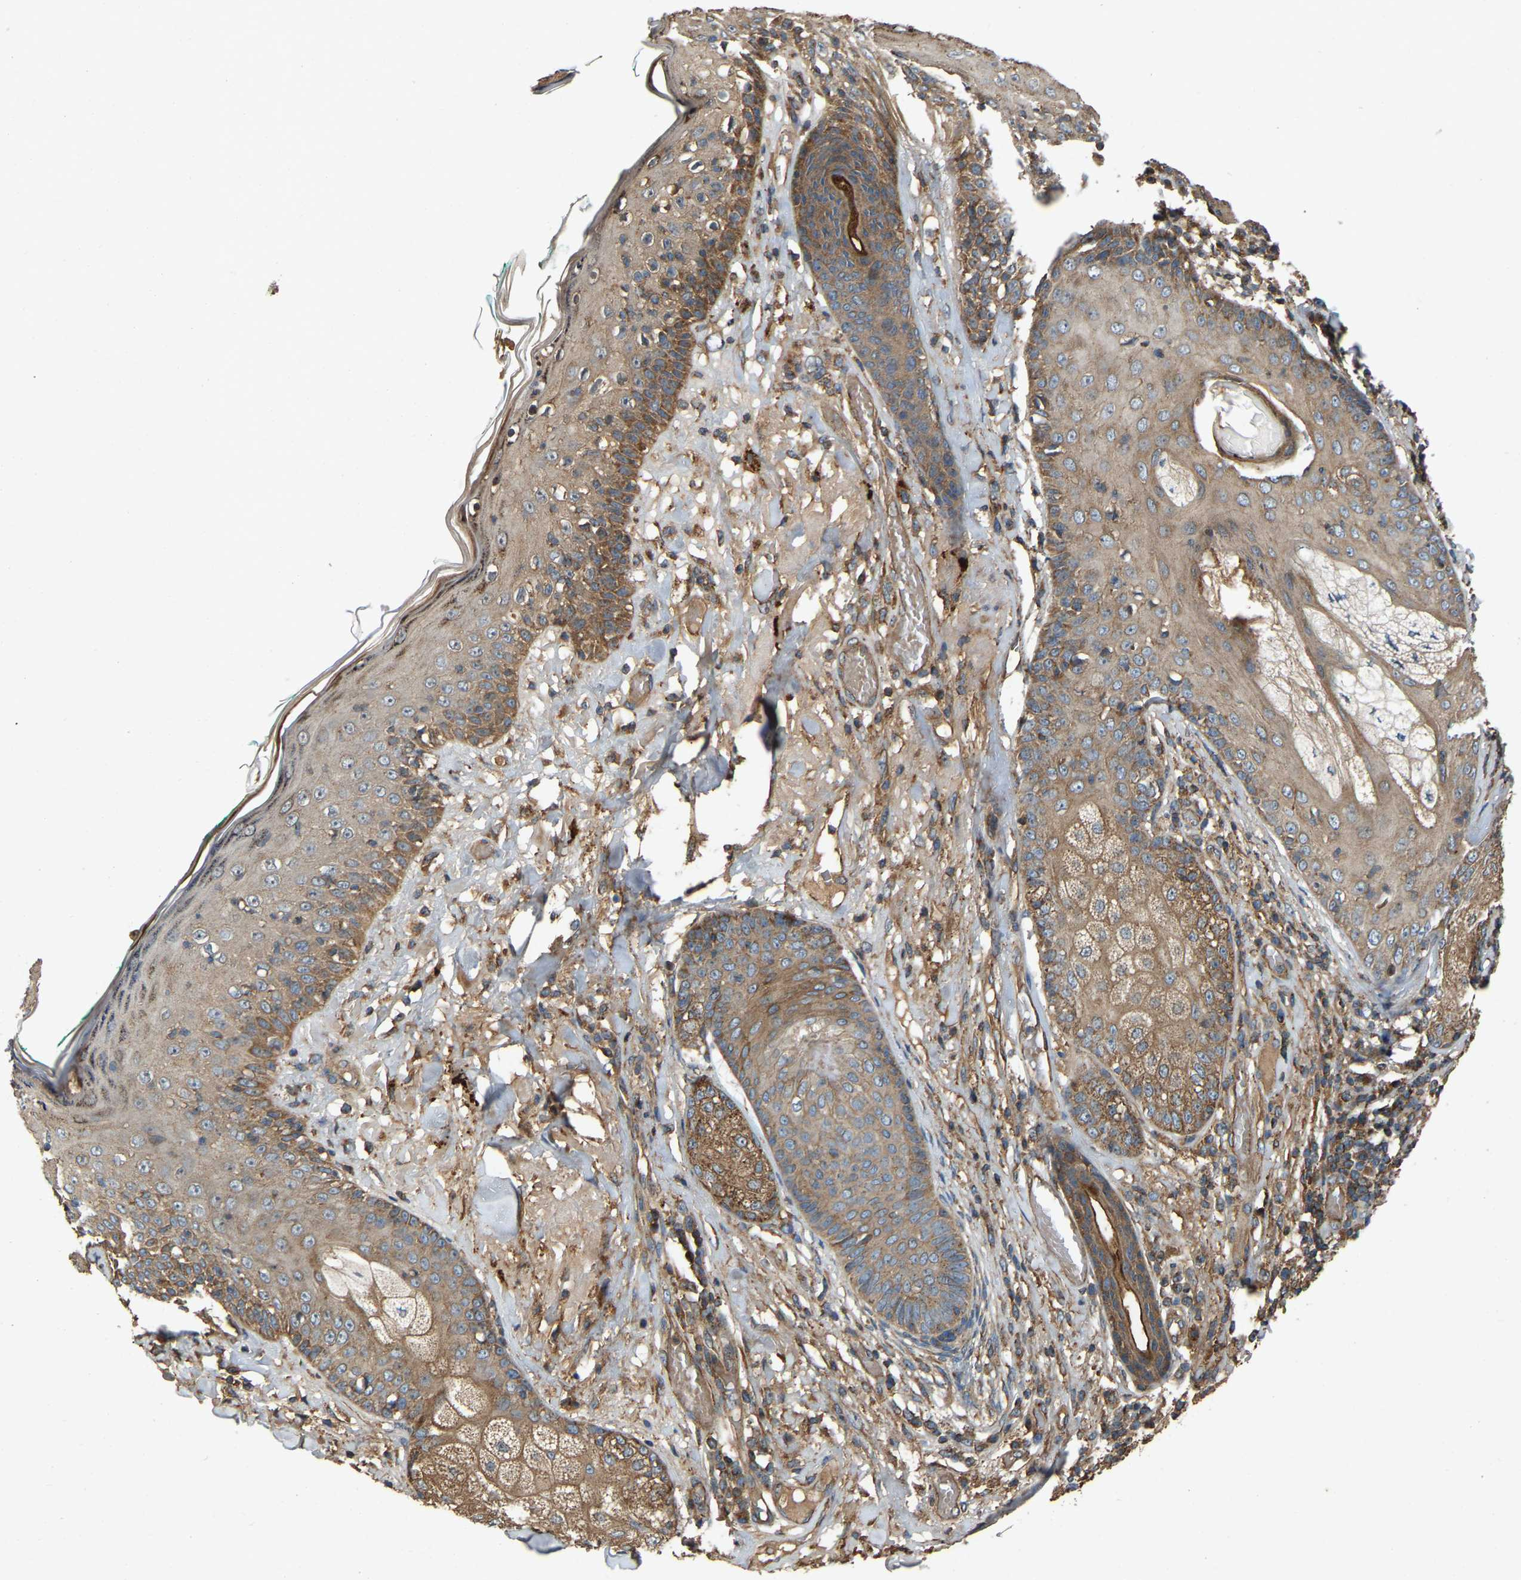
{"staining": {"intensity": "weak", "quantity": "<25%", "location": "cytoplasmic/membranous"}, "tissue": "skin cancer", "cell_type": "Tumor cells", "image_type": "cancer", "snomed": [{"axis": "morphology", "description": "Squamous cell carcinoma, NOS"}, {"axis": "topography", "description": "Skin"}], "caption": "This is an IHC image of skin cancer (squamous cell carcinoma). There is no expression in tumor cells.", "gene": "SAMD9L", "patient": {"sex": "female", "age": 88}}